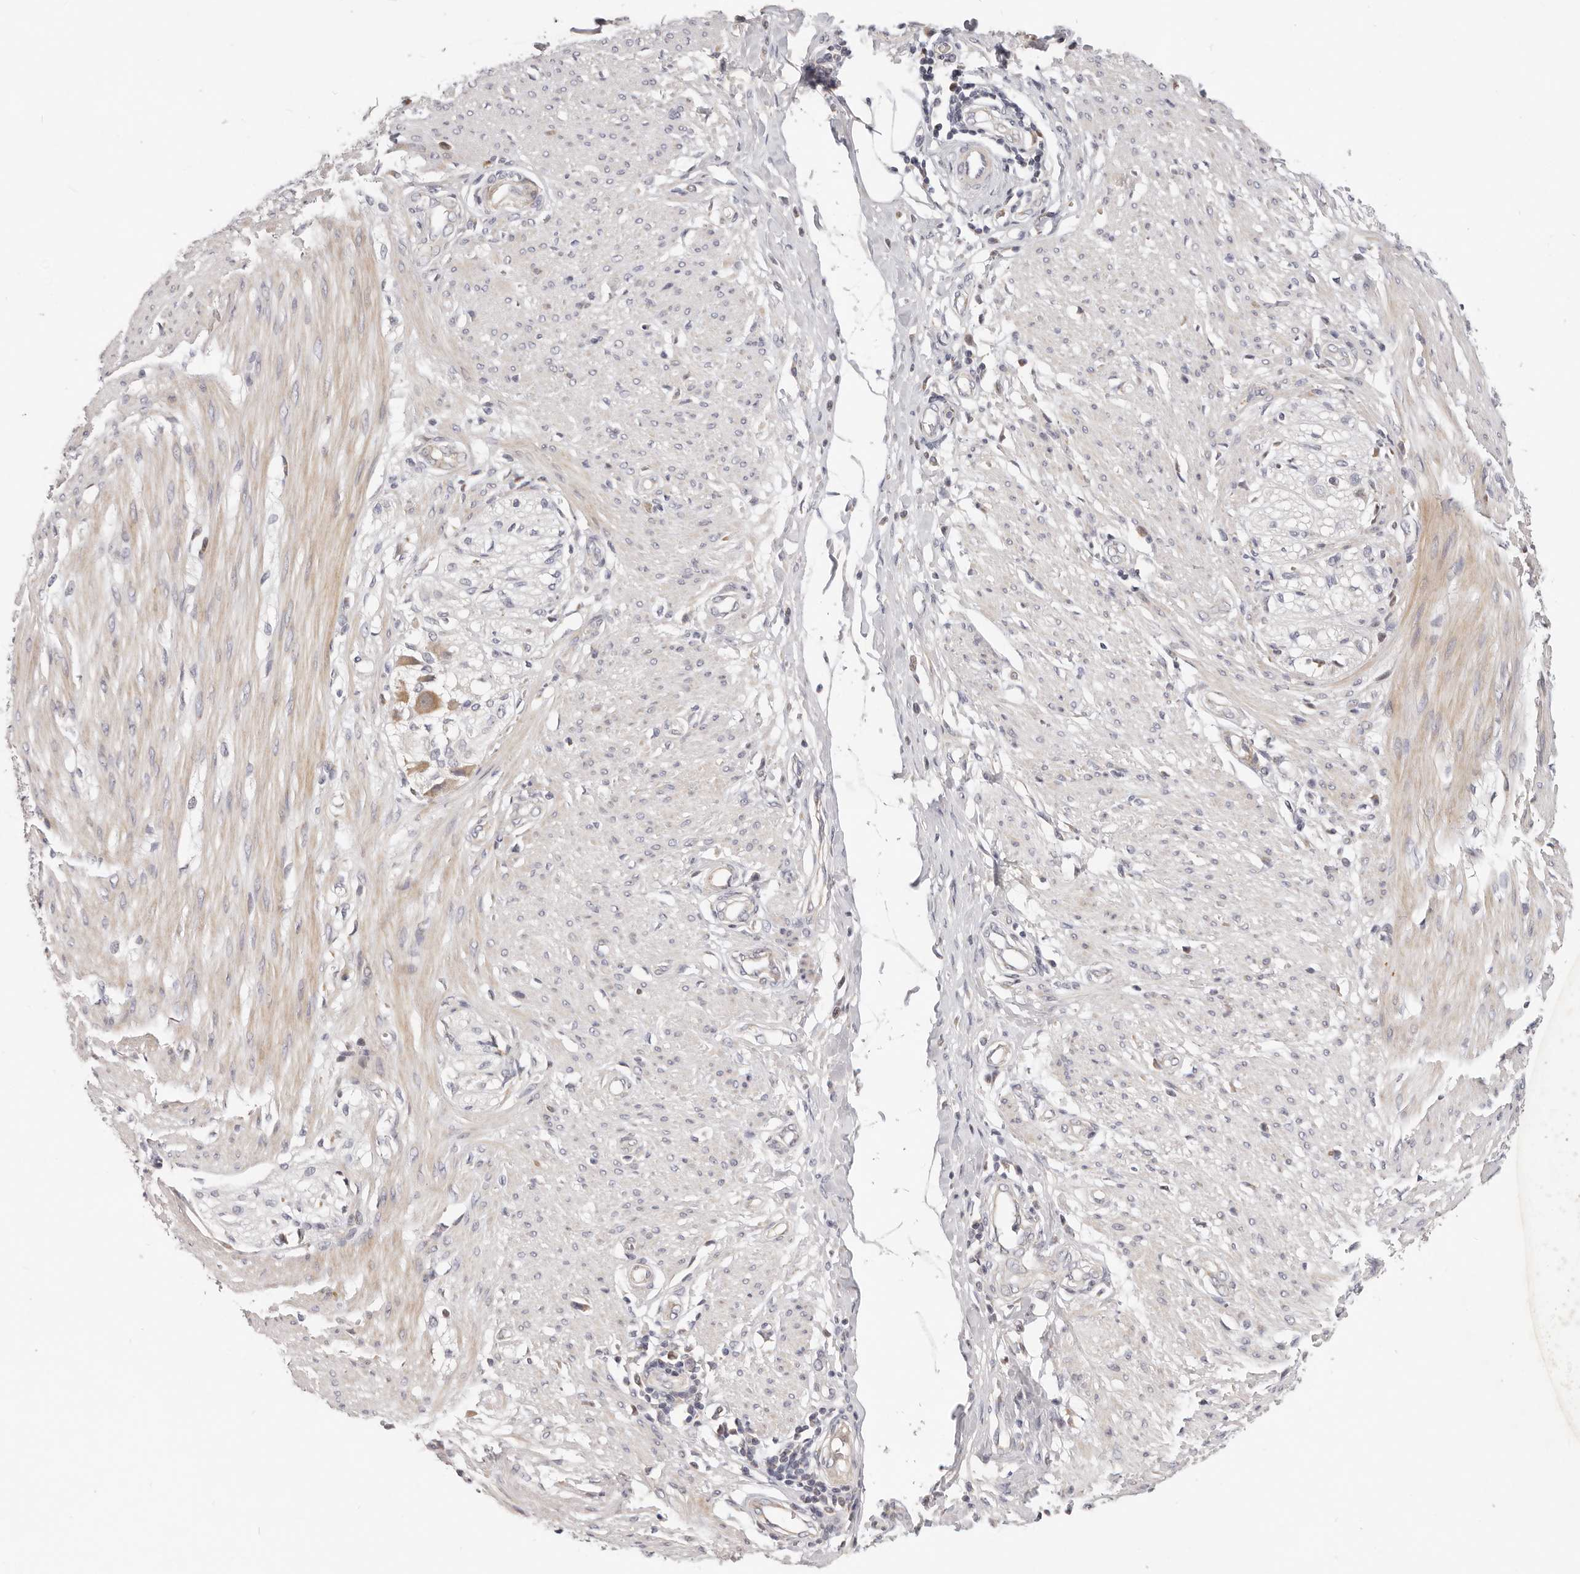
{"staining": {"intensity": "weak", "quantity": "25%-75%", "location": "cytoplasmic/membranous"}, "tissue": "smooth muscle", "cell_type": "Smooth muscle cells", "image_type": "normal", "snomed": [{"axis": "morphology", "description": "Normal tissue, NOS"}, {"axis": "morphology", "description": "Adenocarcinoma, NOS"}, {"axis": "topography", "description": "Colon"}, {"axis": "topography", "description": "Peripheral nerve tissue"}], "caption": "IHC image of normal human smooth muscle stained for a protein (brown), which displays low levels of weak cytoplasmic/membranous expression in about 25%-75% of smooth muscle cells.", "gene": "TFB2M", "patient": {"sex": "male", "age": 14}}